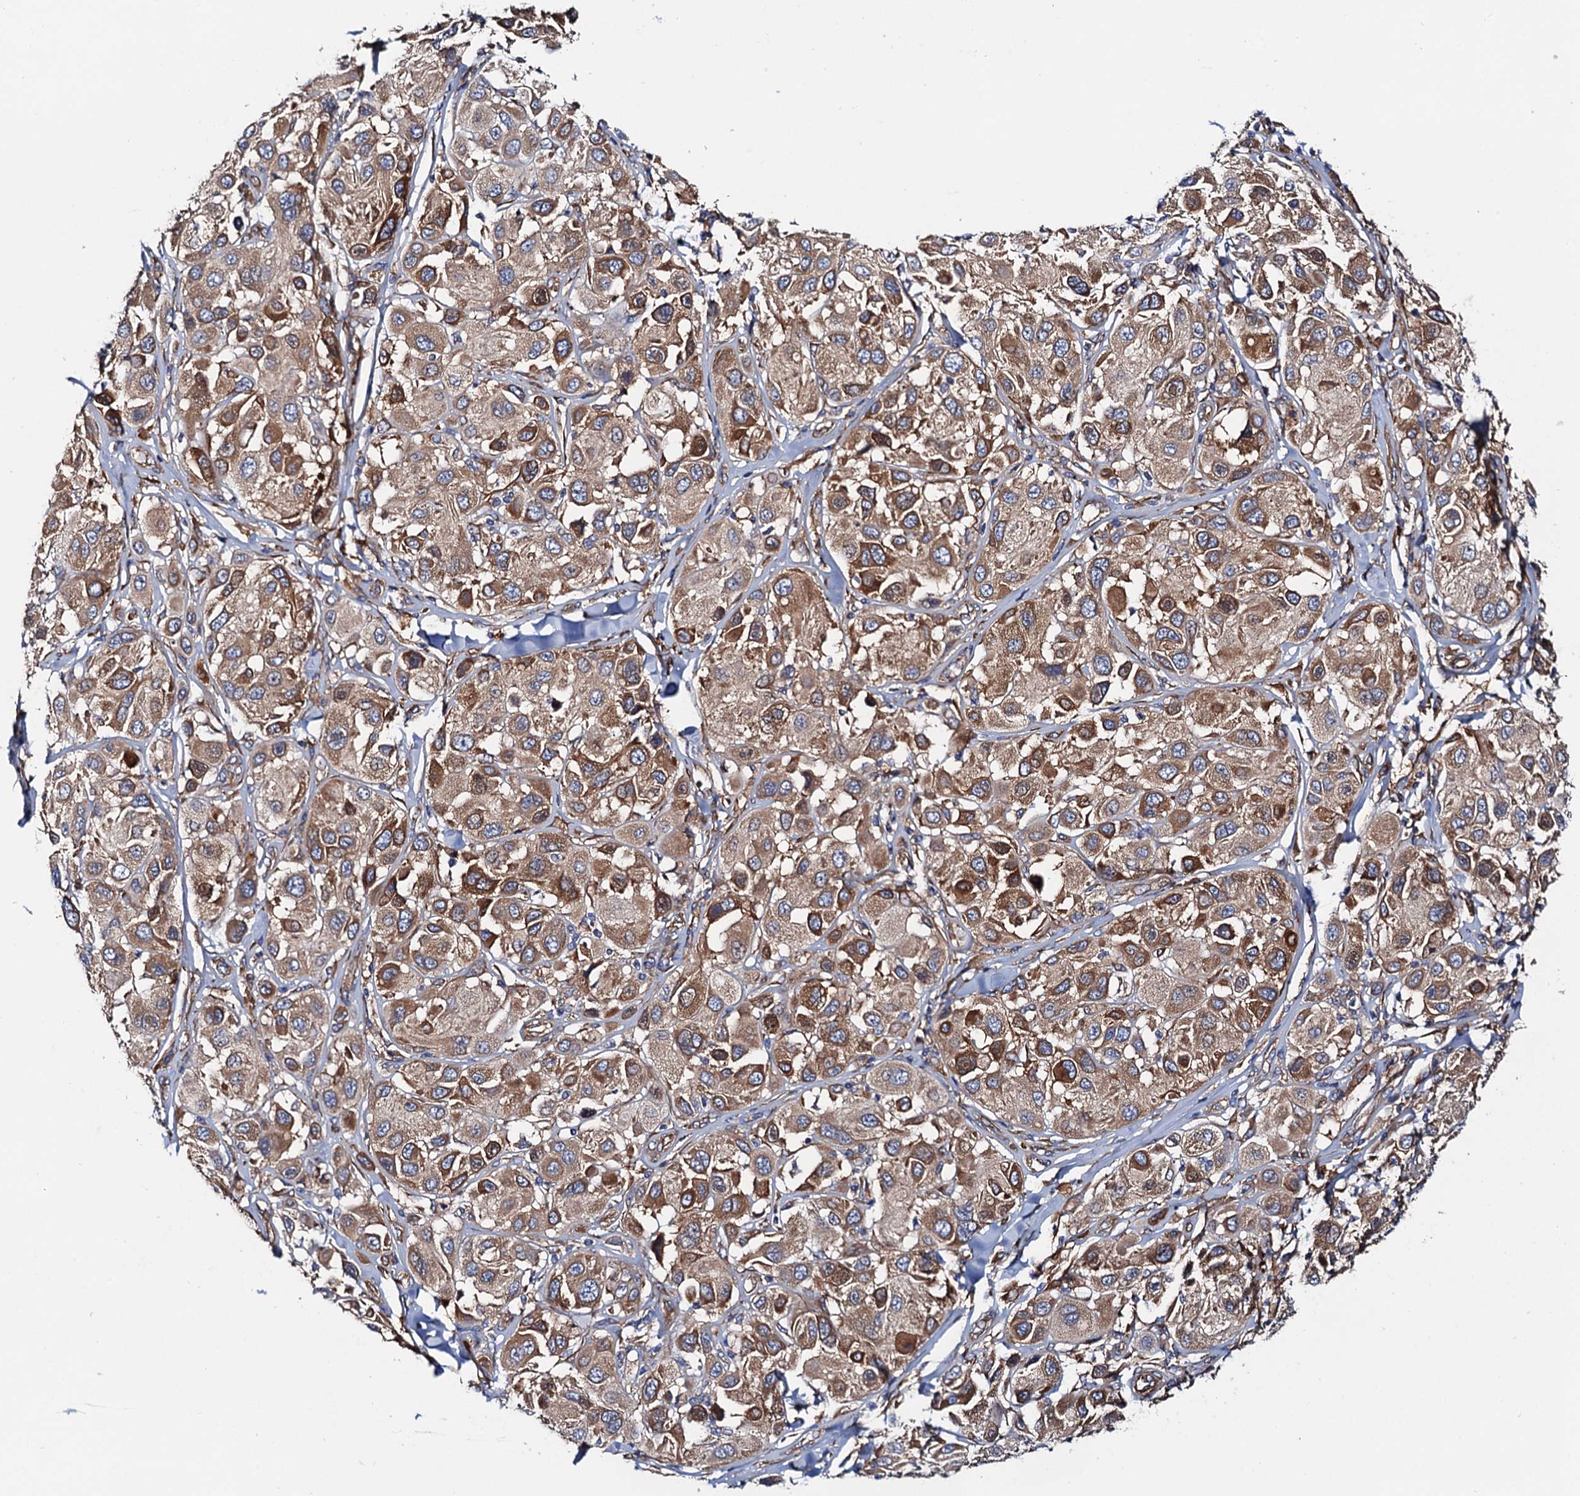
{"staining": {"intensity": "moderate", "quantity": ">75%", "location": "cytoplasmic/membranous"}, "tissue": "melanoma", "cell_type": "Tumor cells", "image_type": "cancer", "snomed": [{"axis": "morphology", "description": "Malignant melanoma, Metastatic site"}, {"axis": "topography", "description": "Skin"}], "caption": "Immunohistochemistry (IHC) of melanoma exhibits medium levels of moderate cytoplasmic/membranous staining in about >75% of tumor cells. (brown staining indicates protein expression, while blue staining denotes nuclei).", "gene": "MRPL48", "patient": {"sex": "male", "age": 41}}